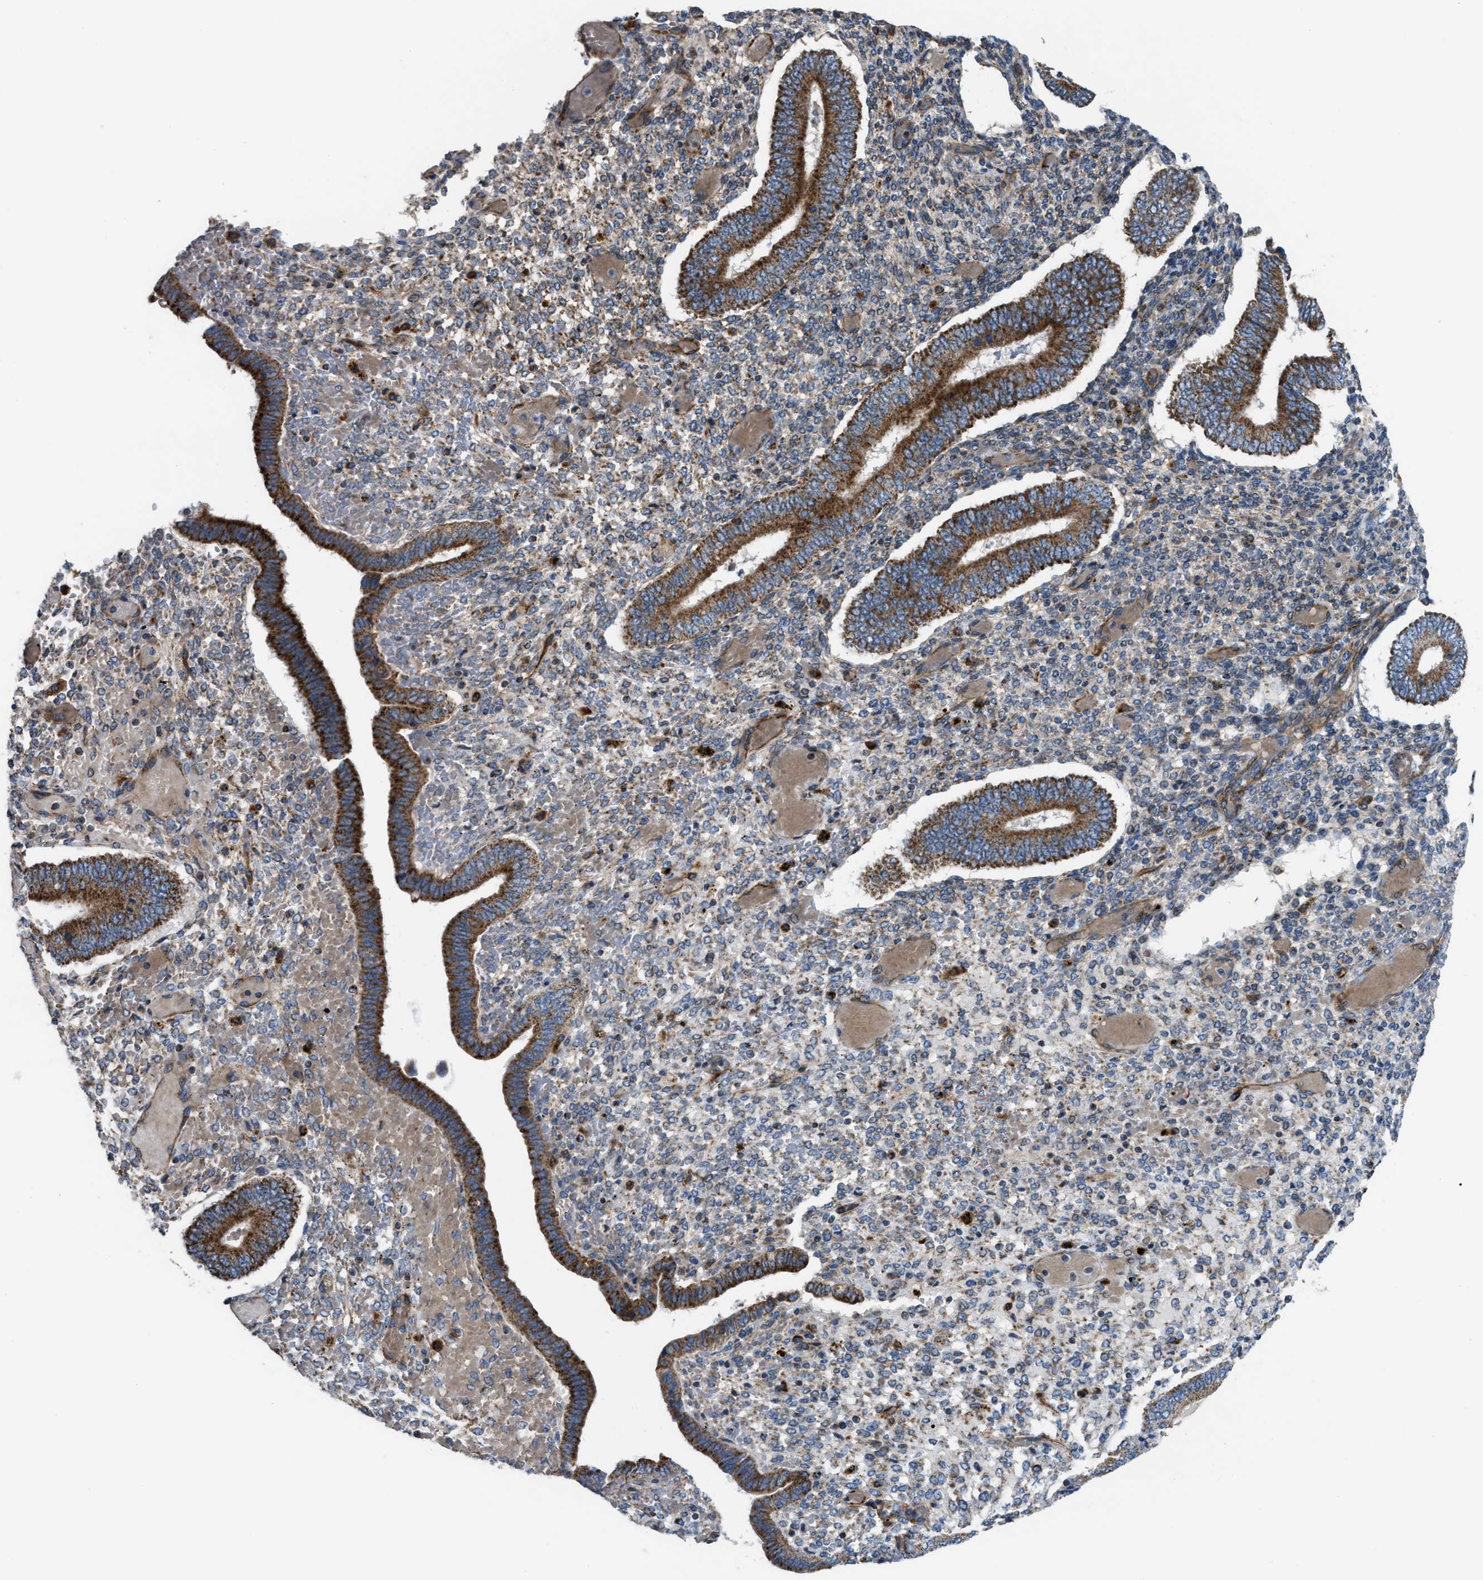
{"staining": {"intensity": "weak", "quantity": "25%-75%", "location": "cytoplasmic/membranous"}, "tissue": "endometrium", "cell_type": "Cells in endometrial stroma", "image_type": "normal", "snomed": [{"axis": "morphology", "description": "Normal tissue, NOS"}, {"axis": "topography", "description": "Endometrium"}], "caption": "This is an image of immunohistochemistry staining of benign endometrium, which shows weak staining in the cytoplasmic/membranous of cells in endometrial stroma.", "gene": "SLC10A3", "patient": {"sex": "female", "age": 42}}